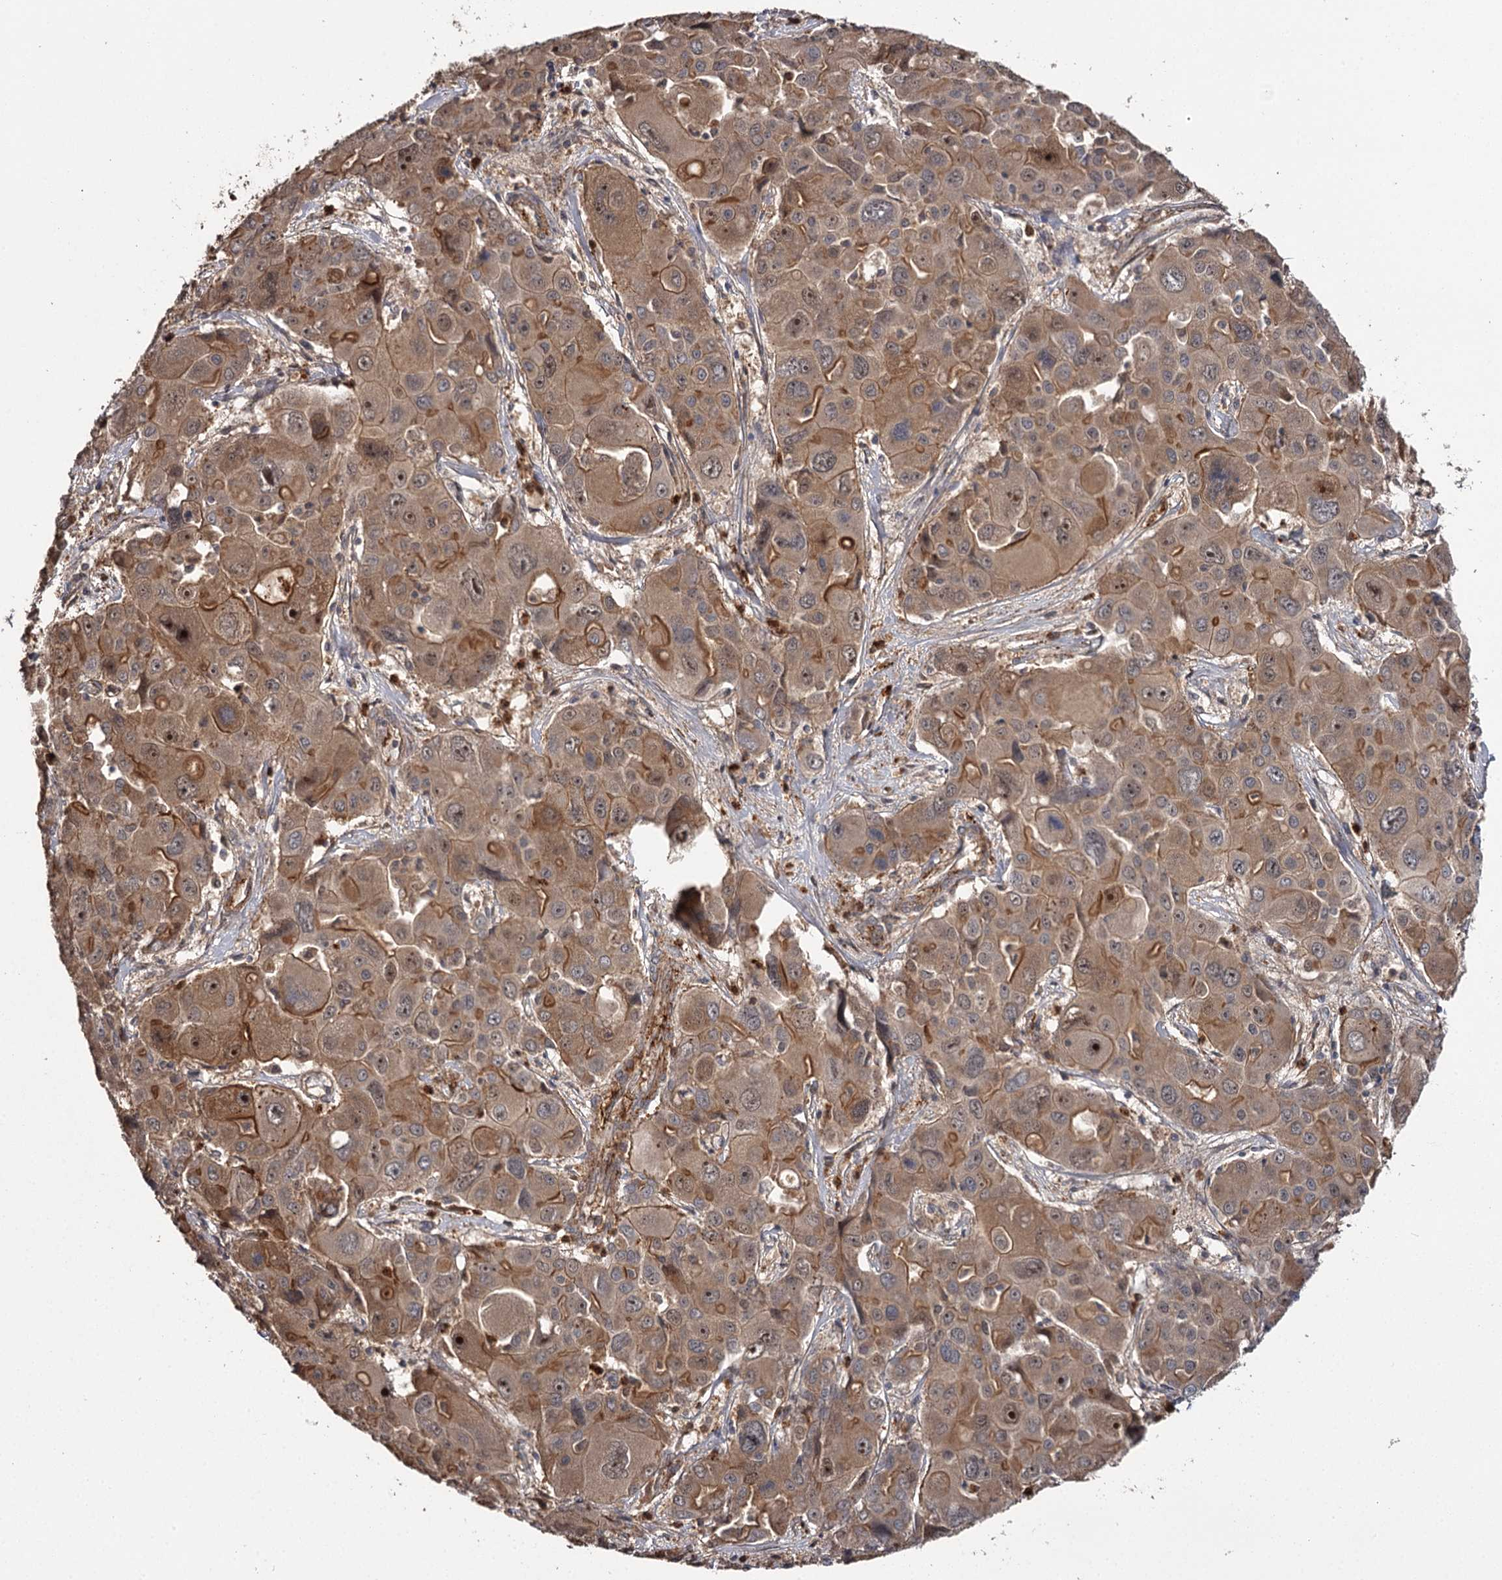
{"staining": {"intensity": "moderate", "quantity": ">75%", "location": "cytoplasmic/membranous"}, "tissue": "liver cancer", "cell_type": "Tumor cells", "image_type": "cancer", "snomed": [{"axis": "morphology", "description": "Cholangiocarcinoma"}, {"axis": "topography", "description": "Liver"}], "caption": "Liver cholangiocarcinoma stained for a protein demonstrates moderate cytoplasmic/membranous positivity in tumor cells.", "gene": "TTC12", "patient": {"sex": "male", "age": 67}}